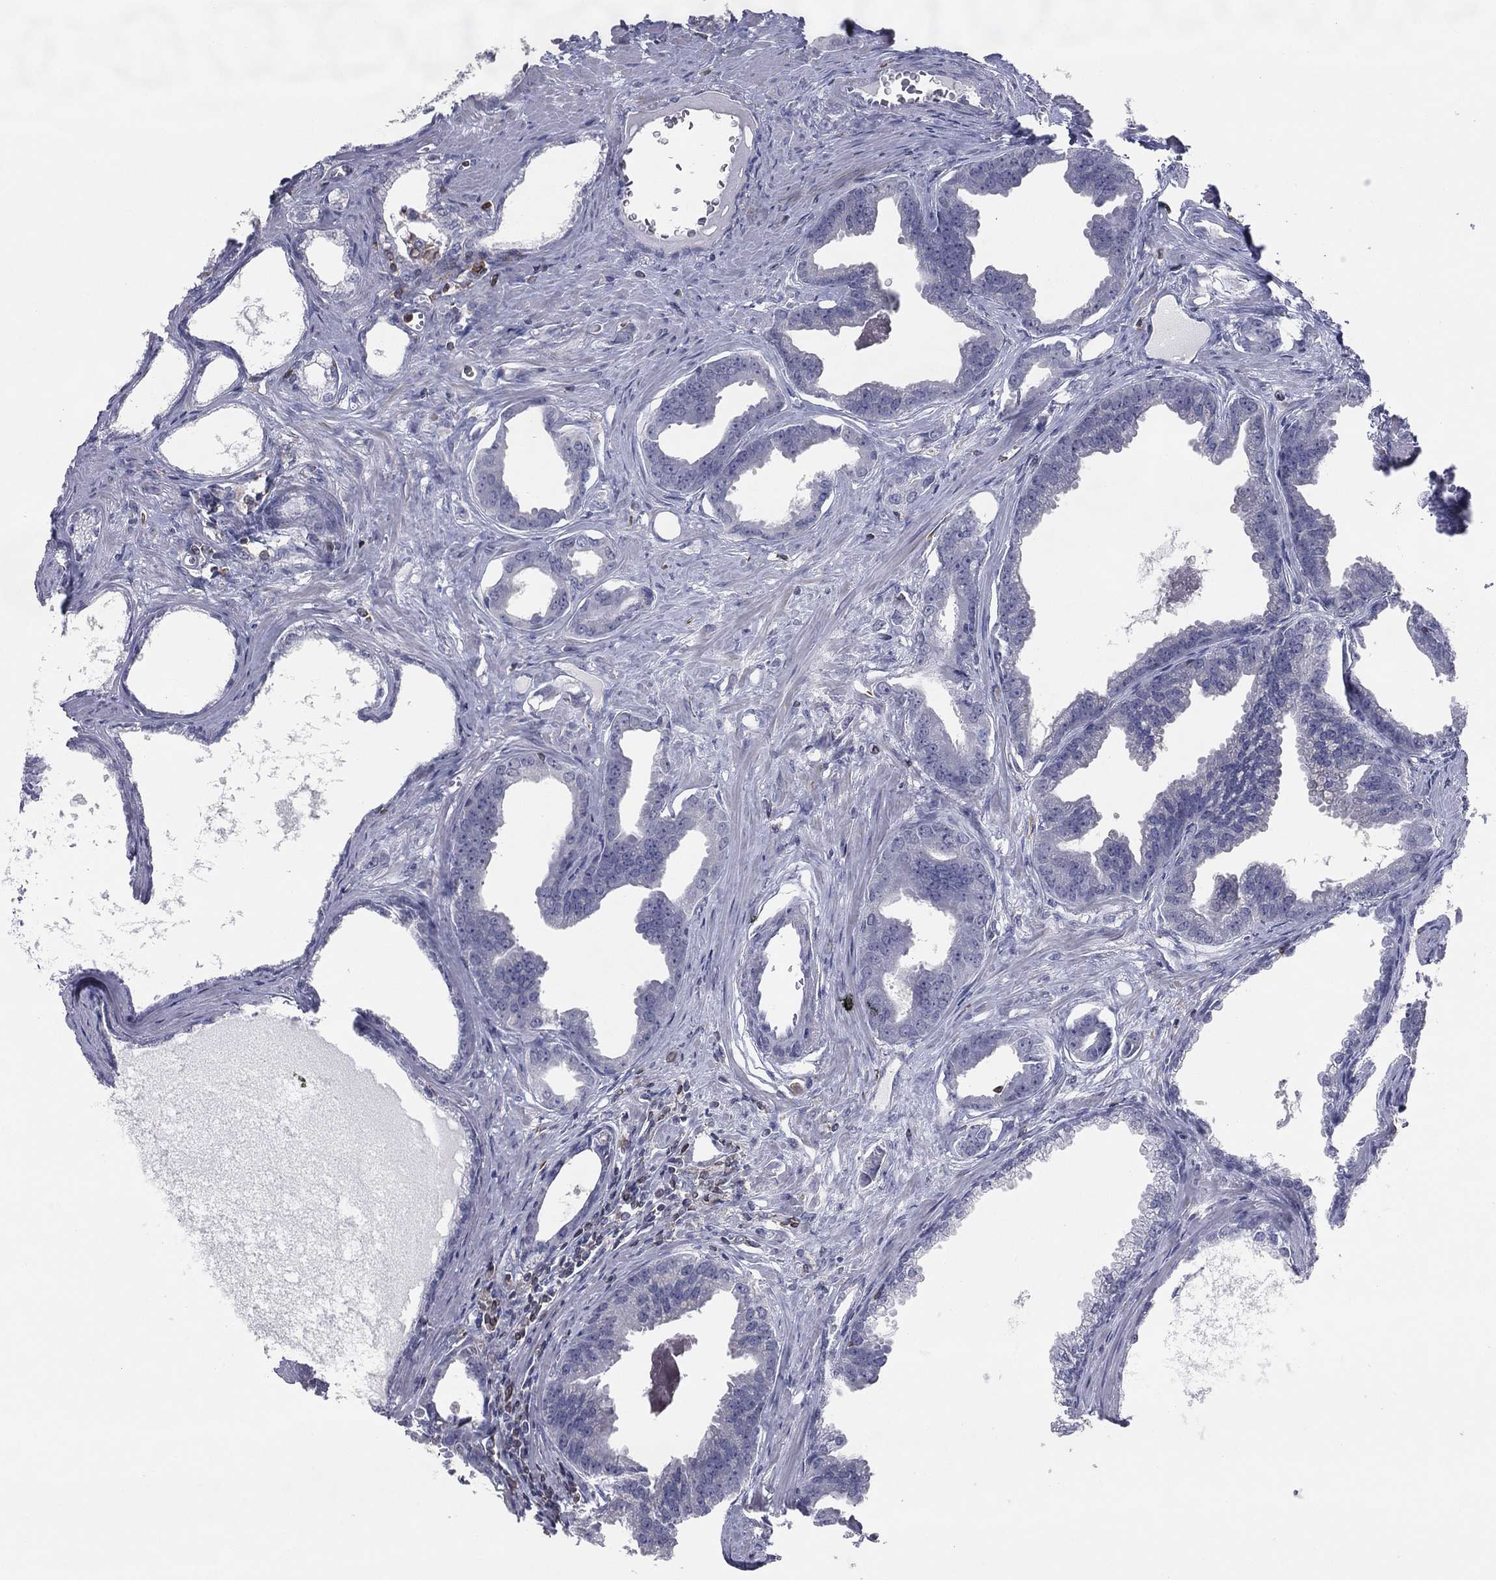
{"staining": {"intensity": "negative", "quantity": "none", "location": "none"}, "tissue": "prostate cancer", "cell_type": "Tumor cells", "image_type": "cancer", "snomed": [{"axis": "morphology", "description": "Adenocarcinoma, NOS"}, {"axis": "topography", "description": "Prostate"}], "caption": "Prostate adenocarcinoma was stained to show a protein in brown. There is no significant positivity in tumor cells.", "gene": "PSTPIP1", "patient": {"sex": "male", "age": 66}}